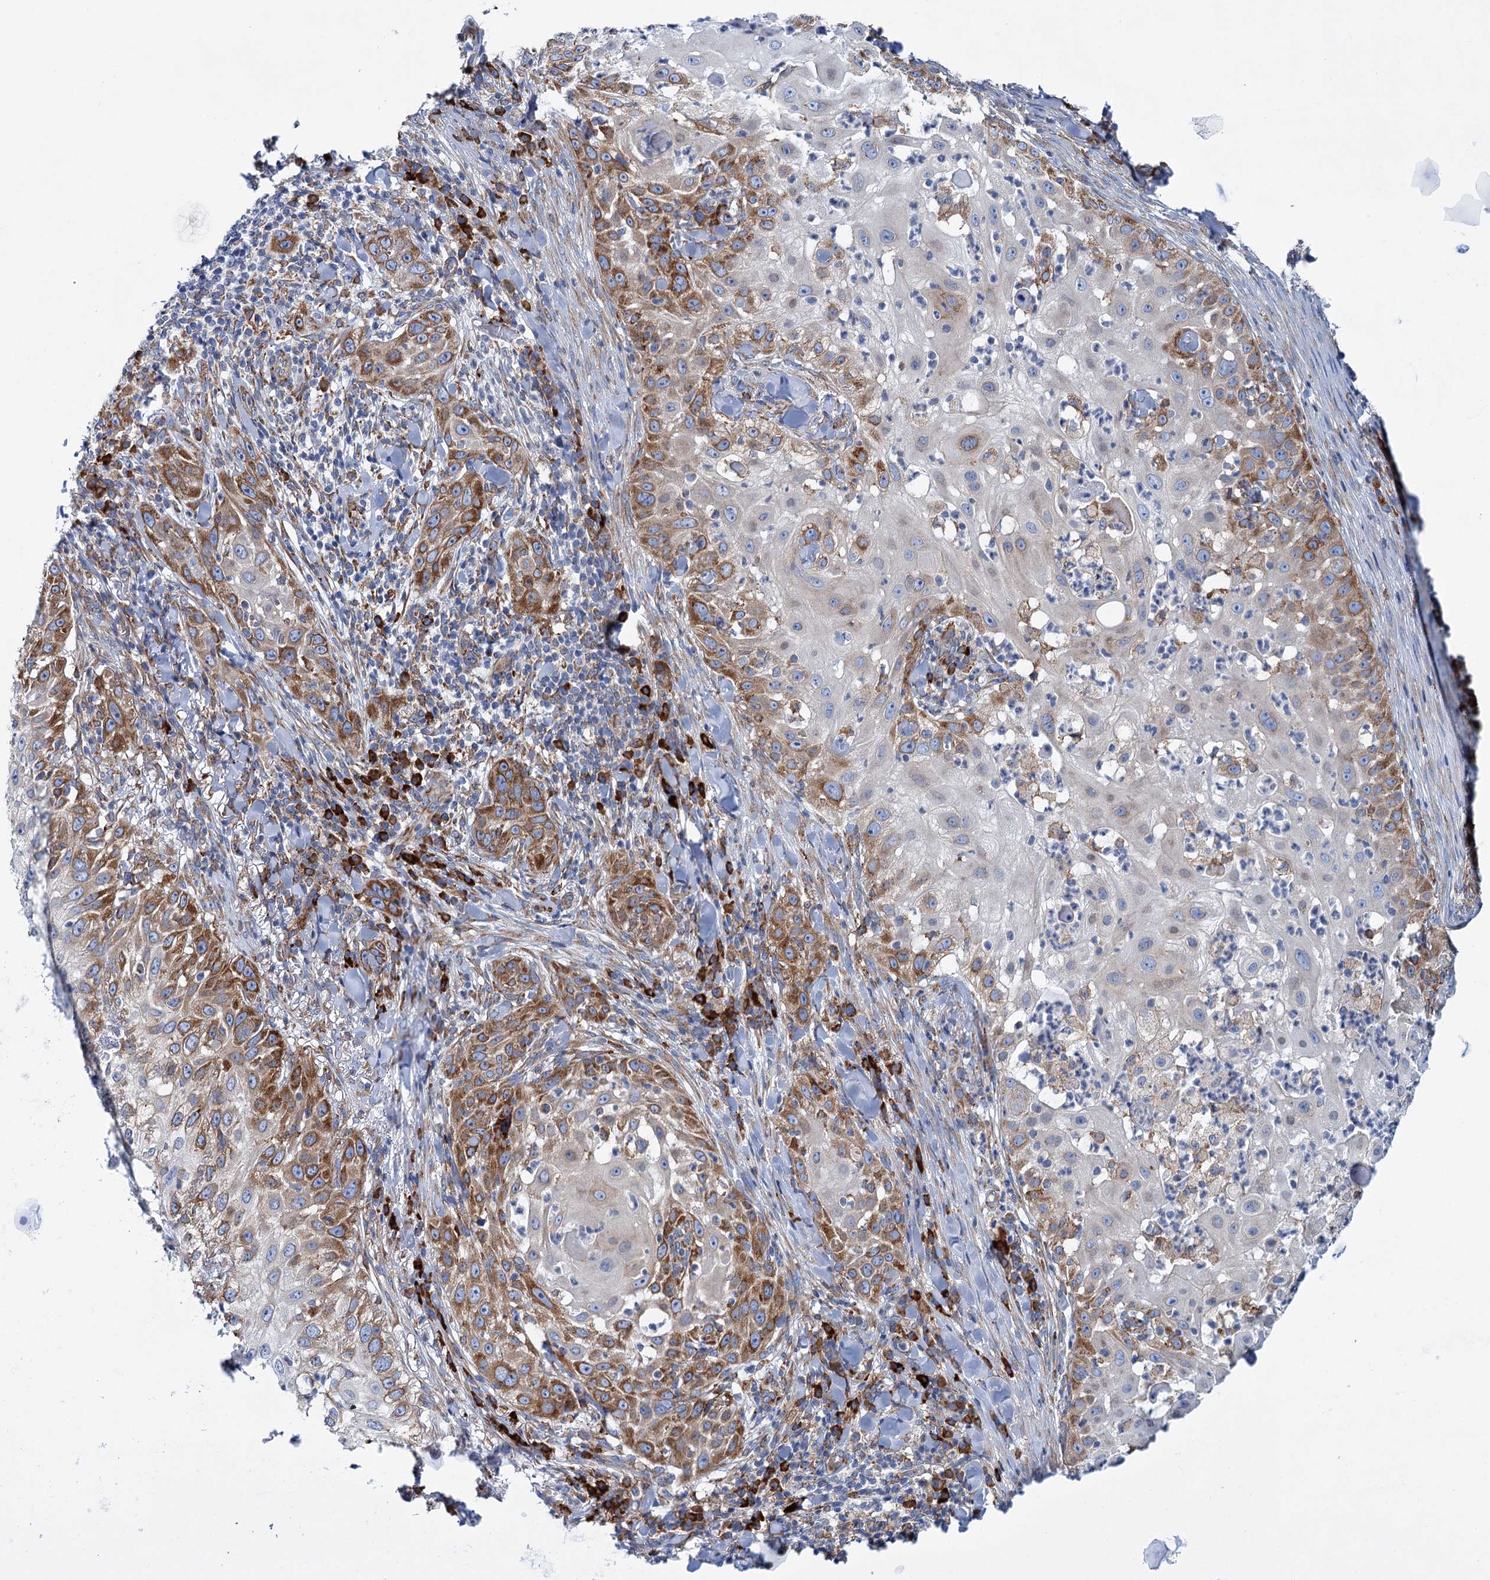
{"staining": {"intensity": "moderate", "quantity": "25%-75%", "location": "cytoplasmic/membranous"}, "tissue": "skin cancer", "cell_type": "Tumor cells", "image_type": "cancer", "snomed": [{"axis": "morphology", "description": "Squamous cell carcinoma, NOS"}, {"axis": "topography", "description": "Skin"}], "caption": "About 25%-75% of tumor cells in skin squamous cell carcinoma demonstrate moderate cytoplasmic/membranous protein staining as visualized by brown immunohistochemical staining.", "gene": "SHE", "patient": {"sex": "female", "age": 44}}